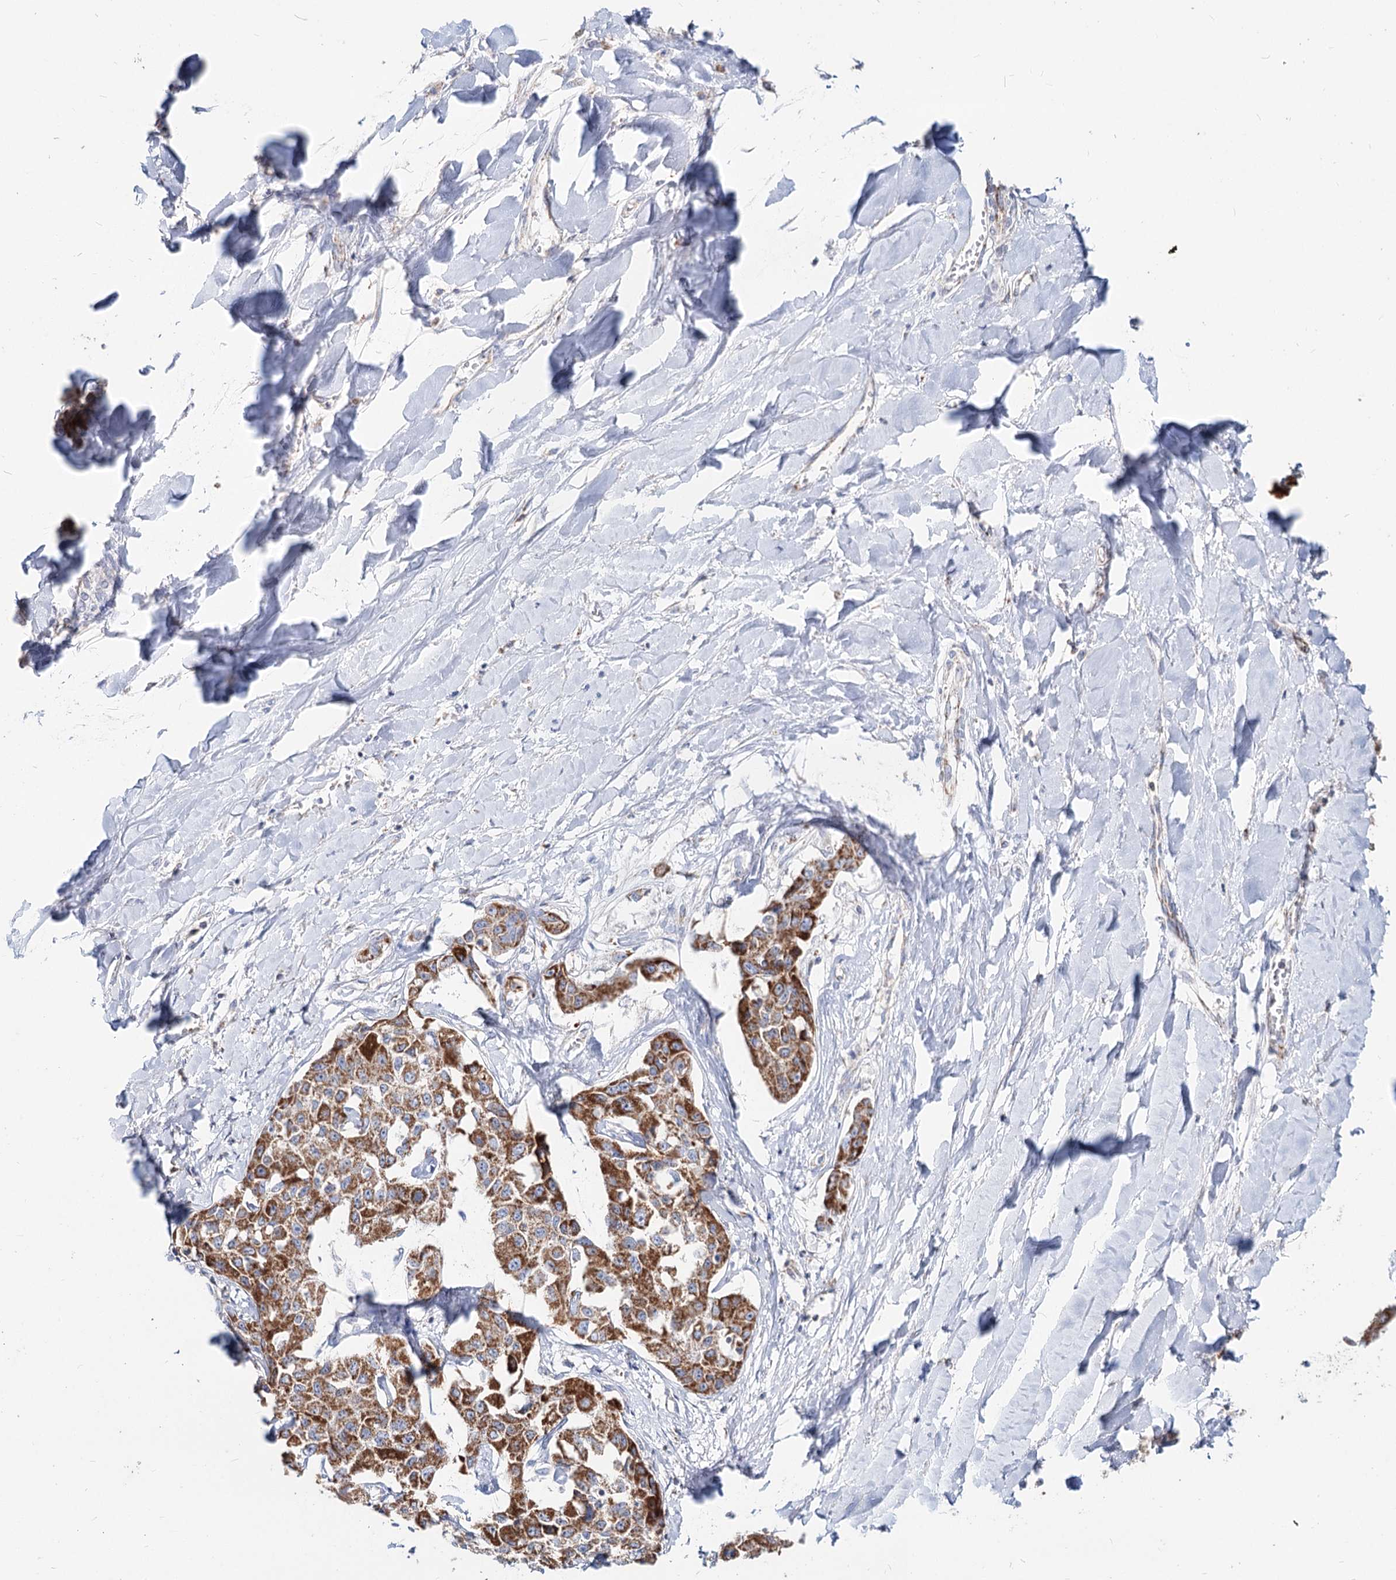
{"staining": {"intensity": "strong", "quantity": ">75%", "location": "cytoplasmic/membranous"}, "tissue": "liver cancer", "cell_type": "Tumor cells", "image_type": "cancer", "snomed": [{"axis": "morphology", "description": "Cholangiocarcinoma"}, {"axis": "topography", "description": "Liver"}], "caption": "The photomicrograph reveals immunohistochemical staining of liver cancer. There is strong cytoplasmic/membranous staining is present in approximately >75% of tumor cells. (Stains: DAB in brown, nuclei in blue, Microscopy: brightfield microscopy at high magnification).", "gene": "MCCC2", "patient": {"sex": "male", "age": 59}}